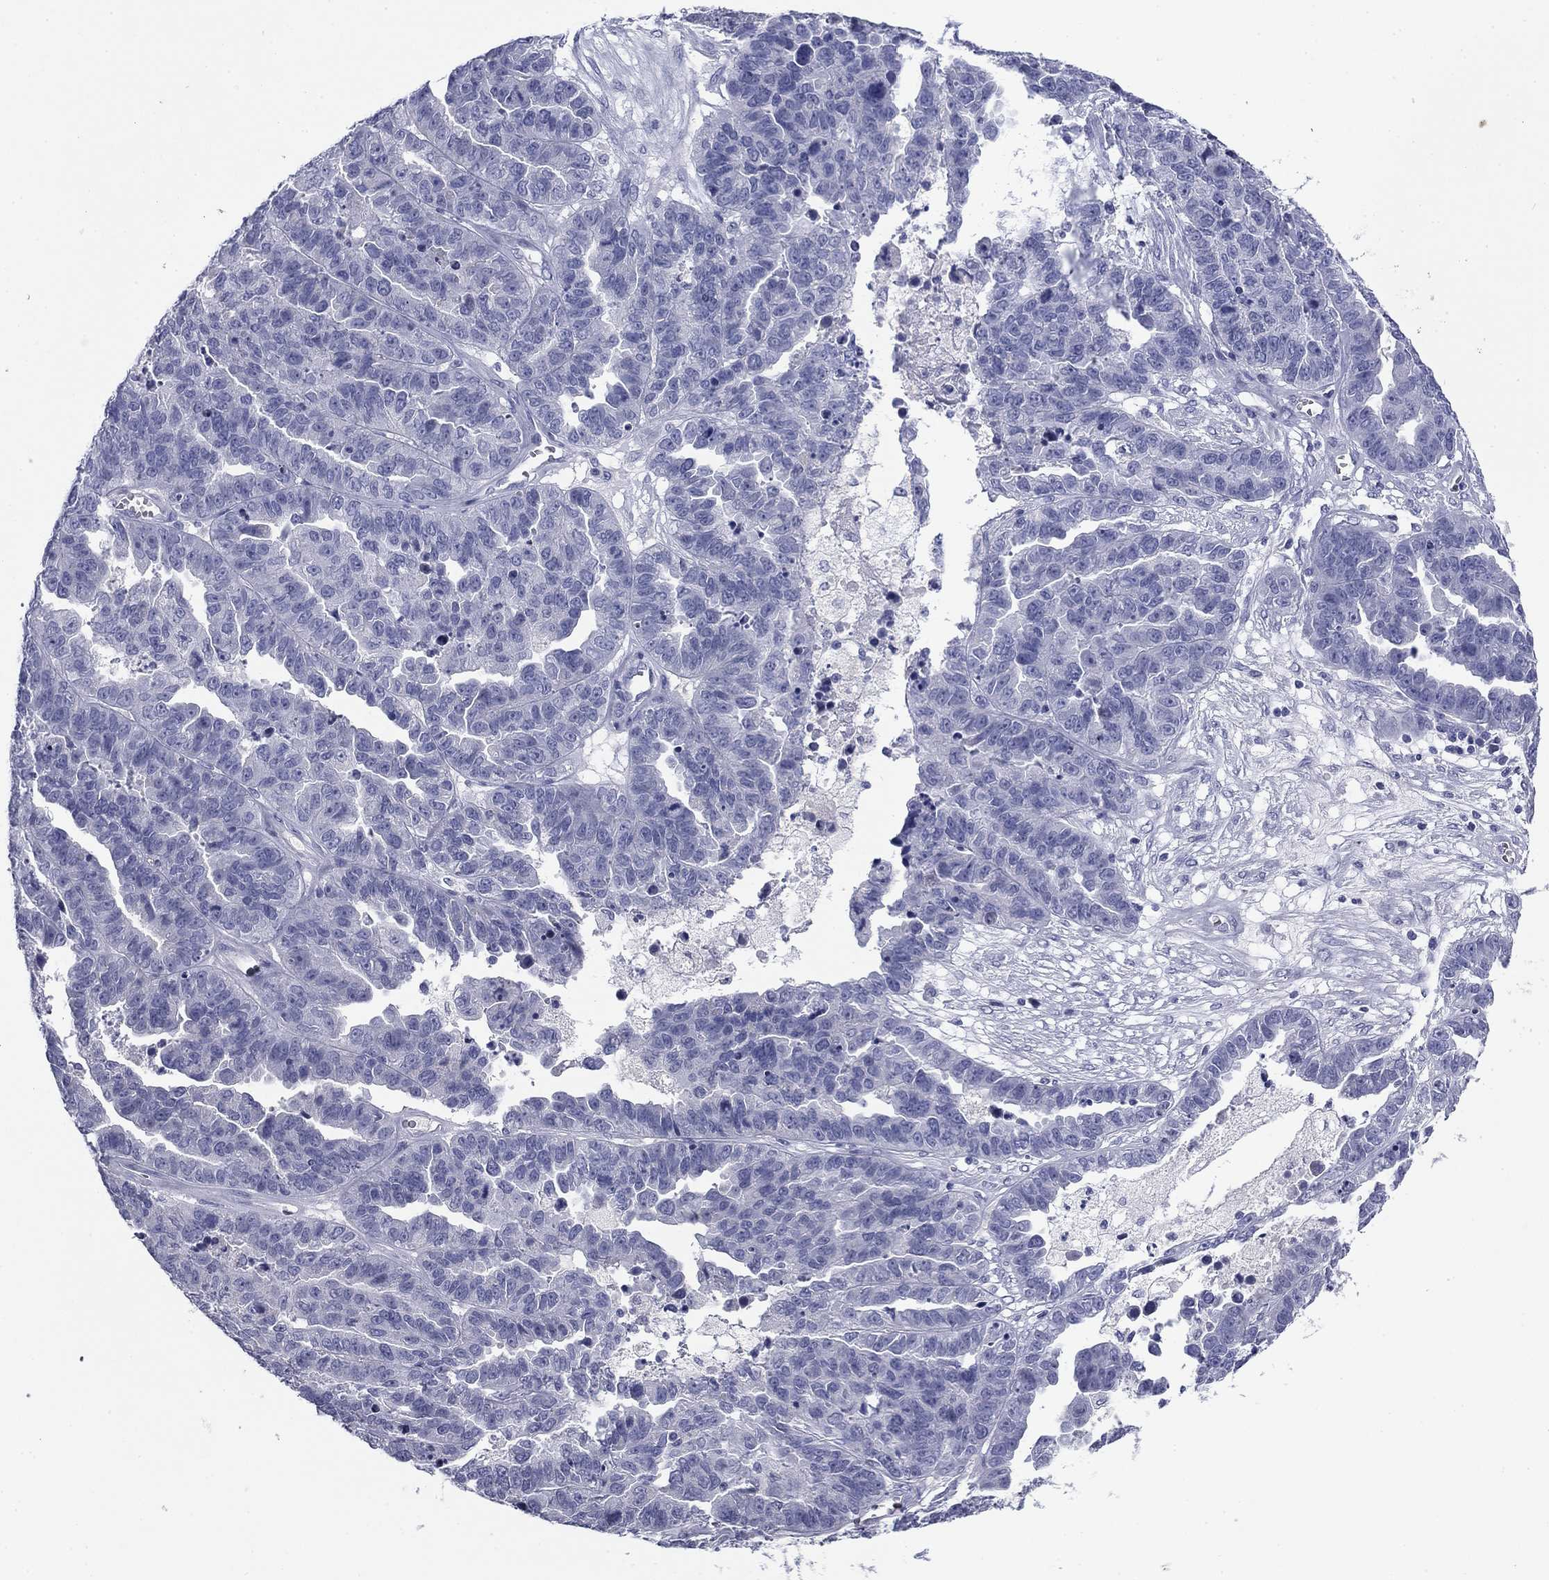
{"staining": {"intensity": "negative", "quantity": "none", "location": "none"}, "tissue": "ovarian cancer", "cell_type": "Tumor cells", "image_type": "cancer", "snomed": [{"axis": "morphology", "description": "Cystadenocarcinoma, serous, NOS"}, {"axis": "topography", "description": "Ovary"}], "caption": "Protein analysis of ovarian cancer displays no significant expression in tumor cells. Brightfield microscopy of immunohistochemistry stained with DAB (brown) and hematoxylin (blue), captured at high magnification.", "gene": "ABCC2", "patient": {"sex": "female", "age": 87}}